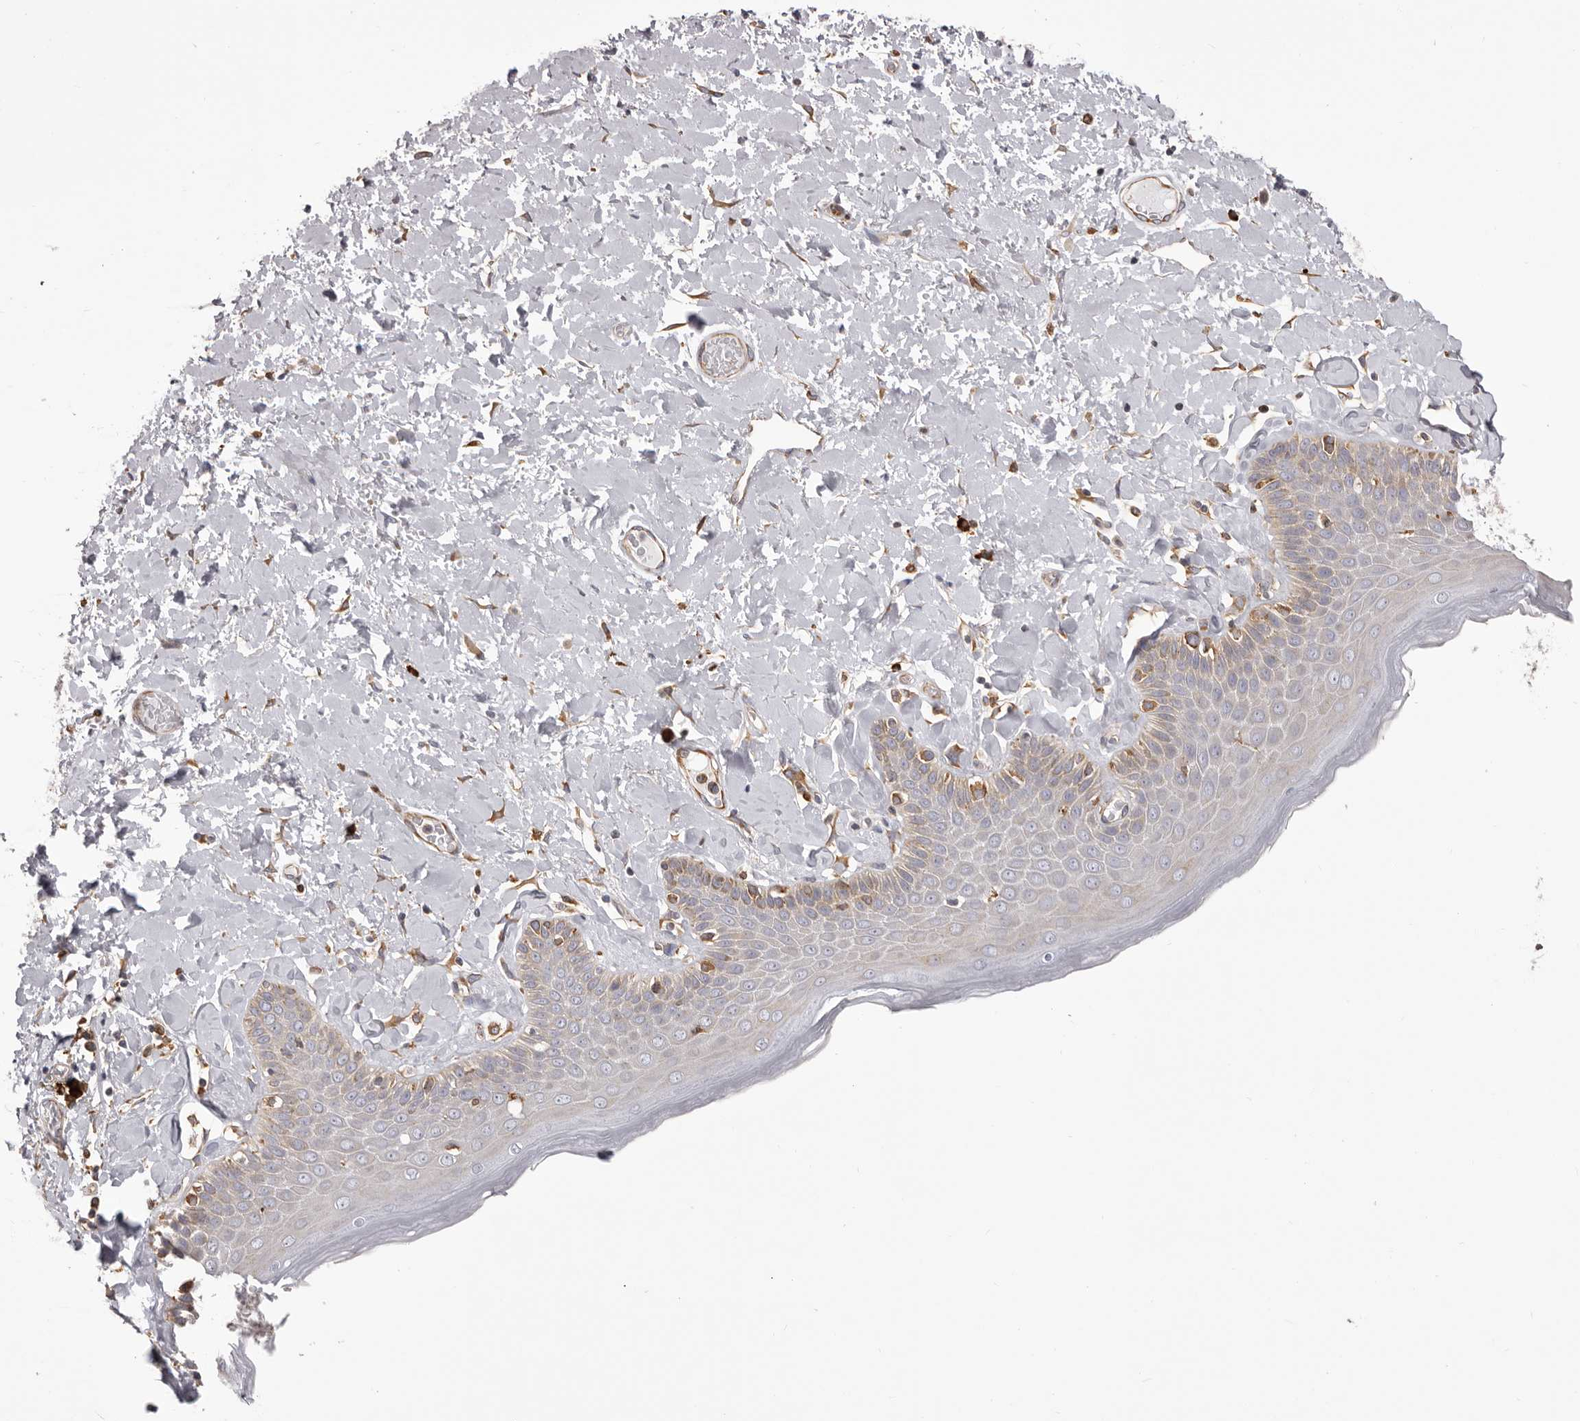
{"staining": {"intensity": "moderate", "quantity": "25%-75%", "location": "cytoplasmic/membranous"}, "tissue": "skin", "cell_type": "Epidermal cells", "image_type": "normal", "snomed": [{"axis": "morphology", "description": "Normal tissue, NOS"}, {"axis": "topography", "description": "Anal"}], "caption": "A medium amount of moderate cytoplasmic/membranous staining is identified in approximately 25%-75% of epidermal cells in normal skin. The protein is shown in brown color, while the nuclei are stained blue.", "gene": "QRSL1", "patient": {"sex": "male", "age": 69}}